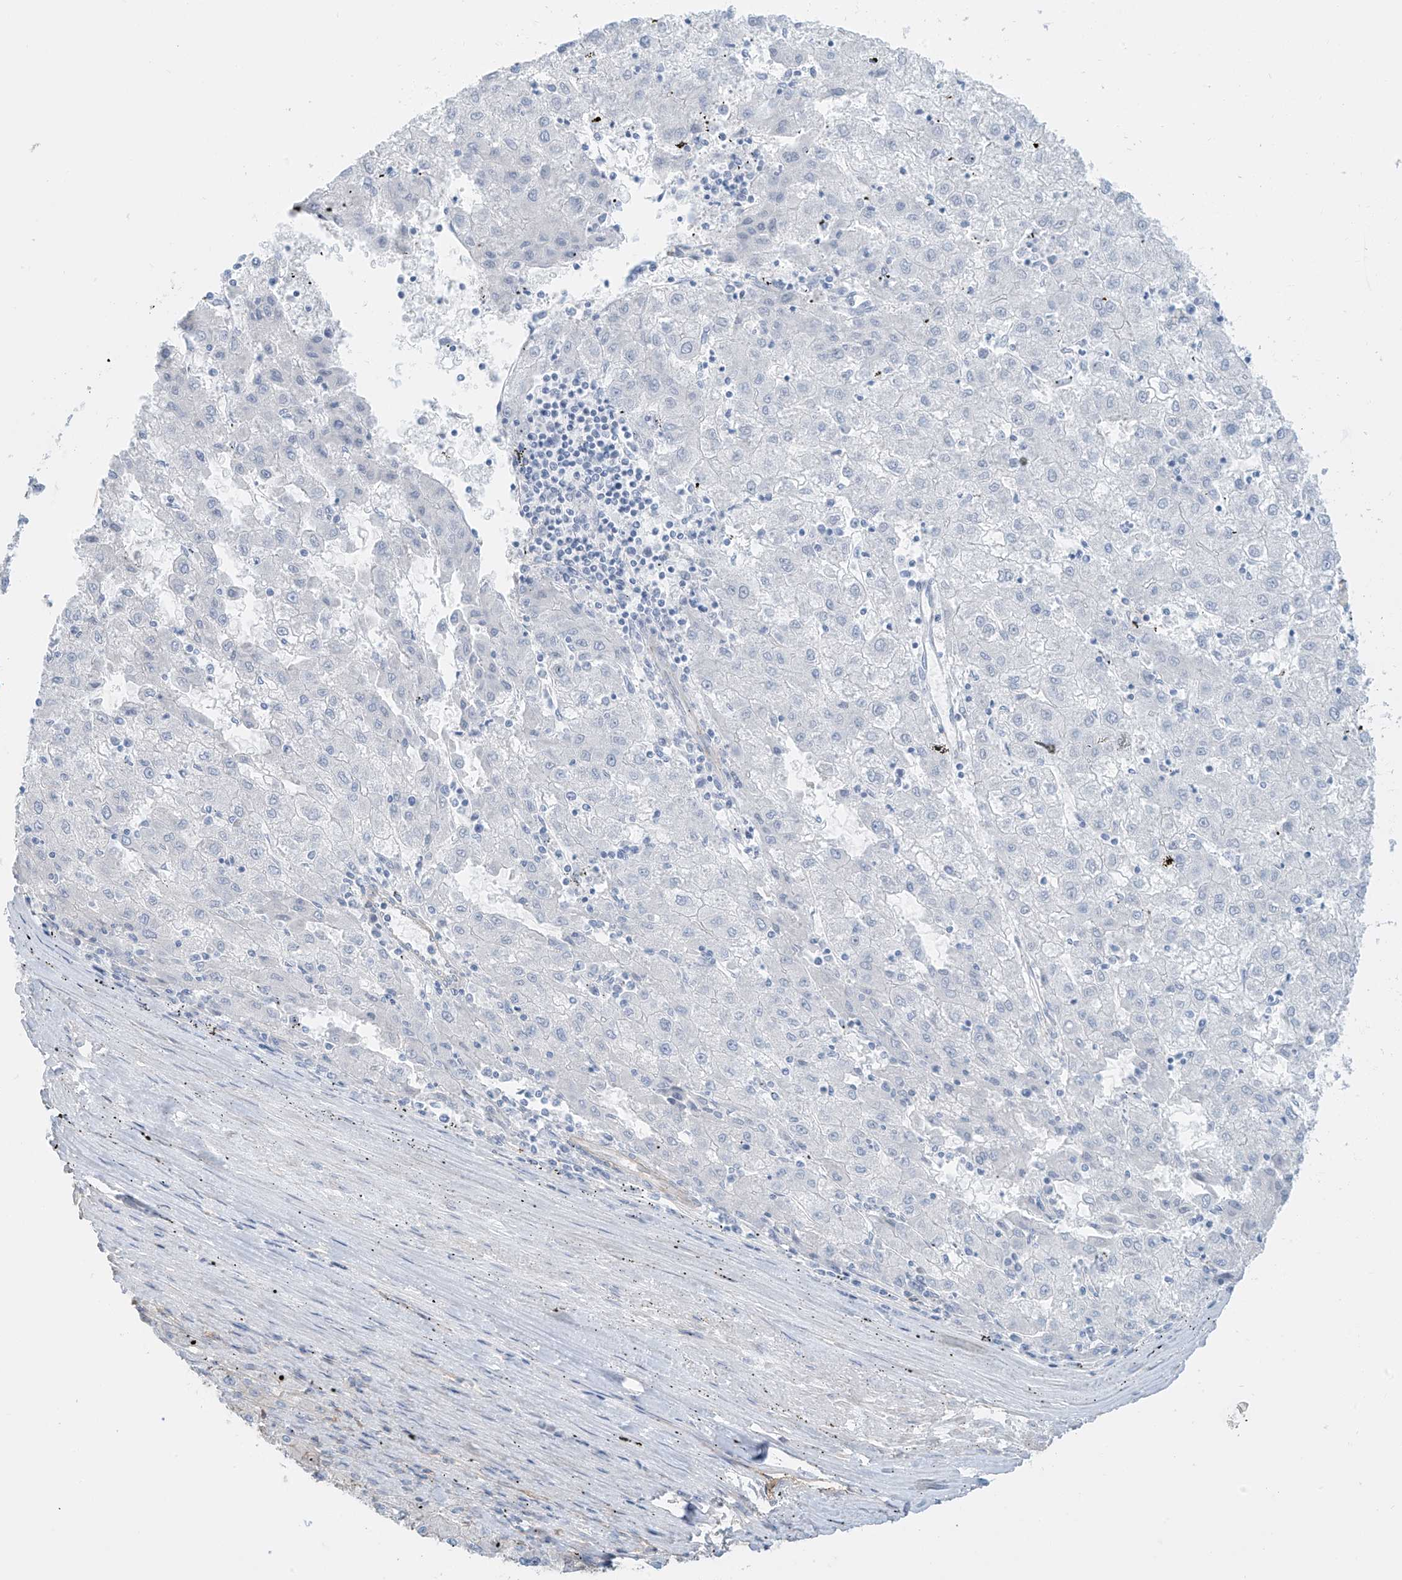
{"staining": {"intensity": "negative", "quantity": "none", "location": "none"}, "tissue": "liver cancer", "cell_type": "Tumor cells", "image_type": "cancer", "snomed": [{"axis": "morphology", "description": "Carcinoma, Hepatocellular, NOS"}, {"axis": "topography", "description": "Liver"}], "caption": "A high-resolution micrograph shows immunohistochemistry (IHC) staining of hepatocellular carcinoma (liver), which exhibits no significant staining in tumor cells.", "gene": "ZNF846", "patient": {"sex": "male", "age": 72}}